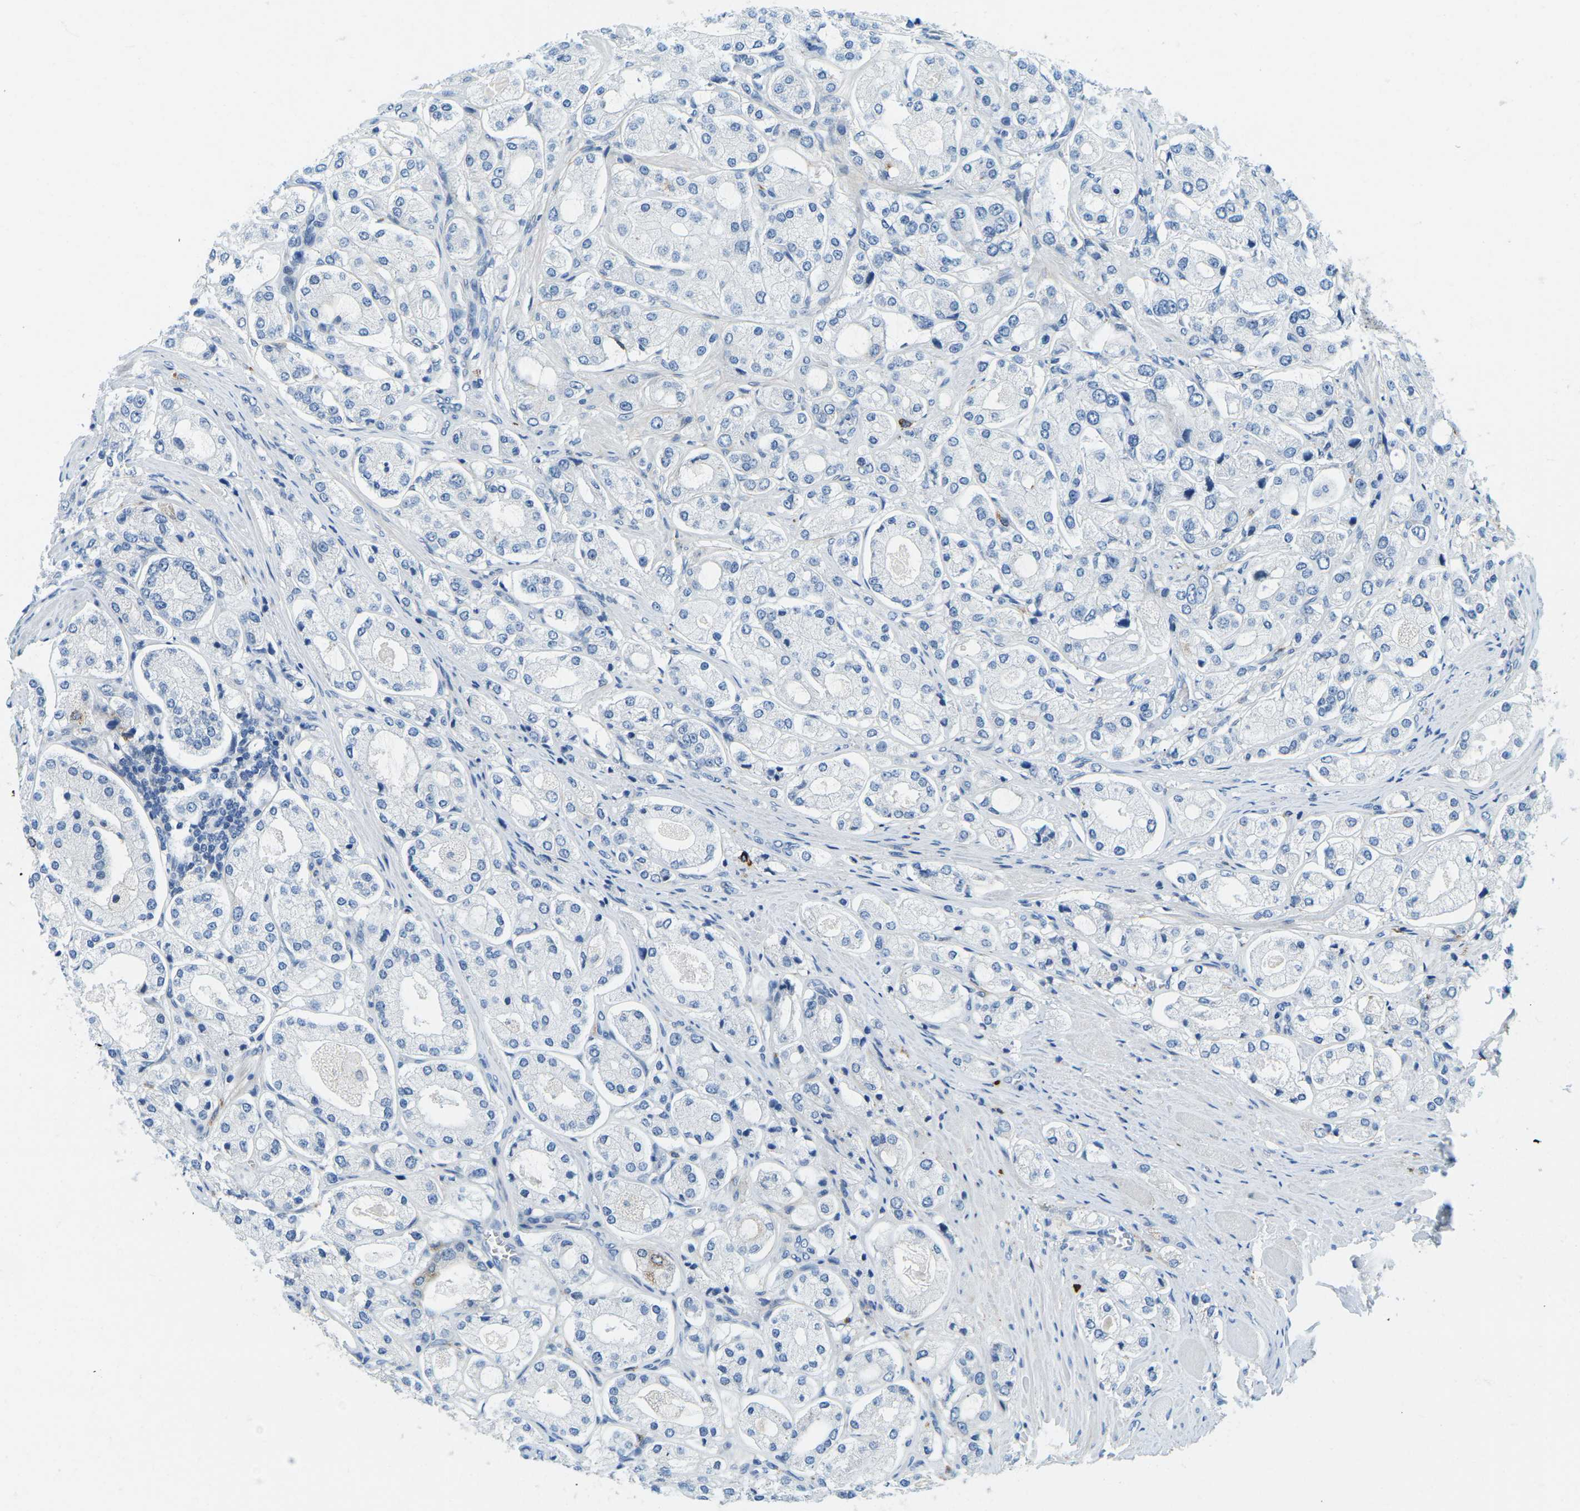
{"staining": {"intensity": "negative", "quantity": "none", "location": "none"}, "tissue": "prostate cancer", "cell_type": "Tumor cells", "image_type": "cancer", "snomed": [{"axis": "morphology", "description": "Adenocarcinoma, High grade"}, {"axis": "topography", "description": "Prostate"}], "caption": "The immunohistochemistry (IHC) image has no significant expression in tumor cells of prostate cancer (high-grade adenocarcinoma) tissue.", "gene": "CFB", "patient": {"sex": "male", "age": 65}}